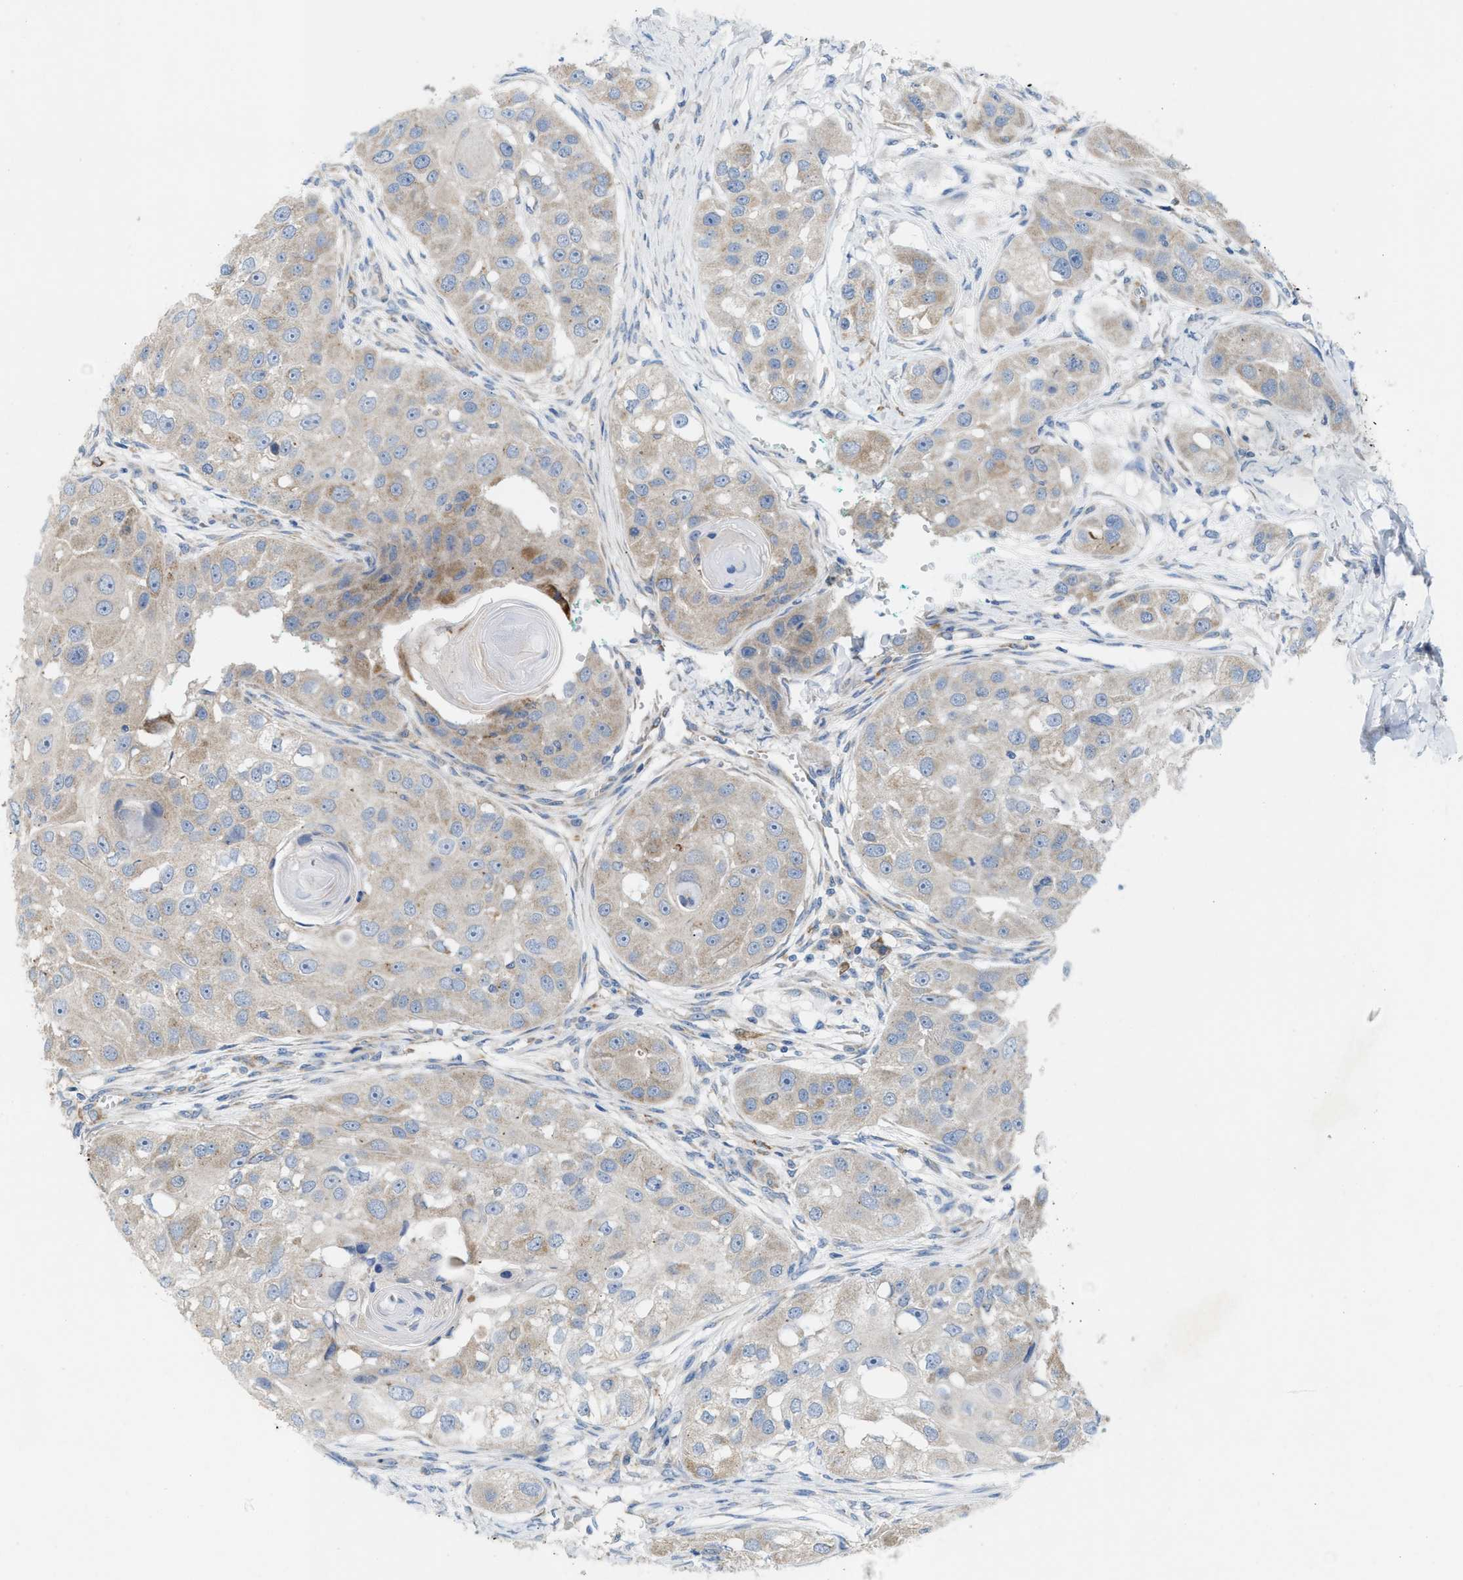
{"staining": {"intensity": "weak", "quantity": "<25%", "location": "cytoplasmic/membranous"}, "tissue": "head and neck cancer", "cell_type": "Tumor cells", "image_type": "cancer", "snomed": [{"axis": "morphology", "description": "Normal tissue, NOS"}, {"axis": "morphology", "description": "Squamous cell carcinoma, NOS"}, {"axis": "topography", "description": "Skeletal muscle"}, {"axis": "topography", "description": "Head-Neck"}], "caption": "Tumor cells are negative for brown protein staining in head and neck cancer.", "gene": "DYNC2I1", "patient": {"sex": "male", "age": 51}}